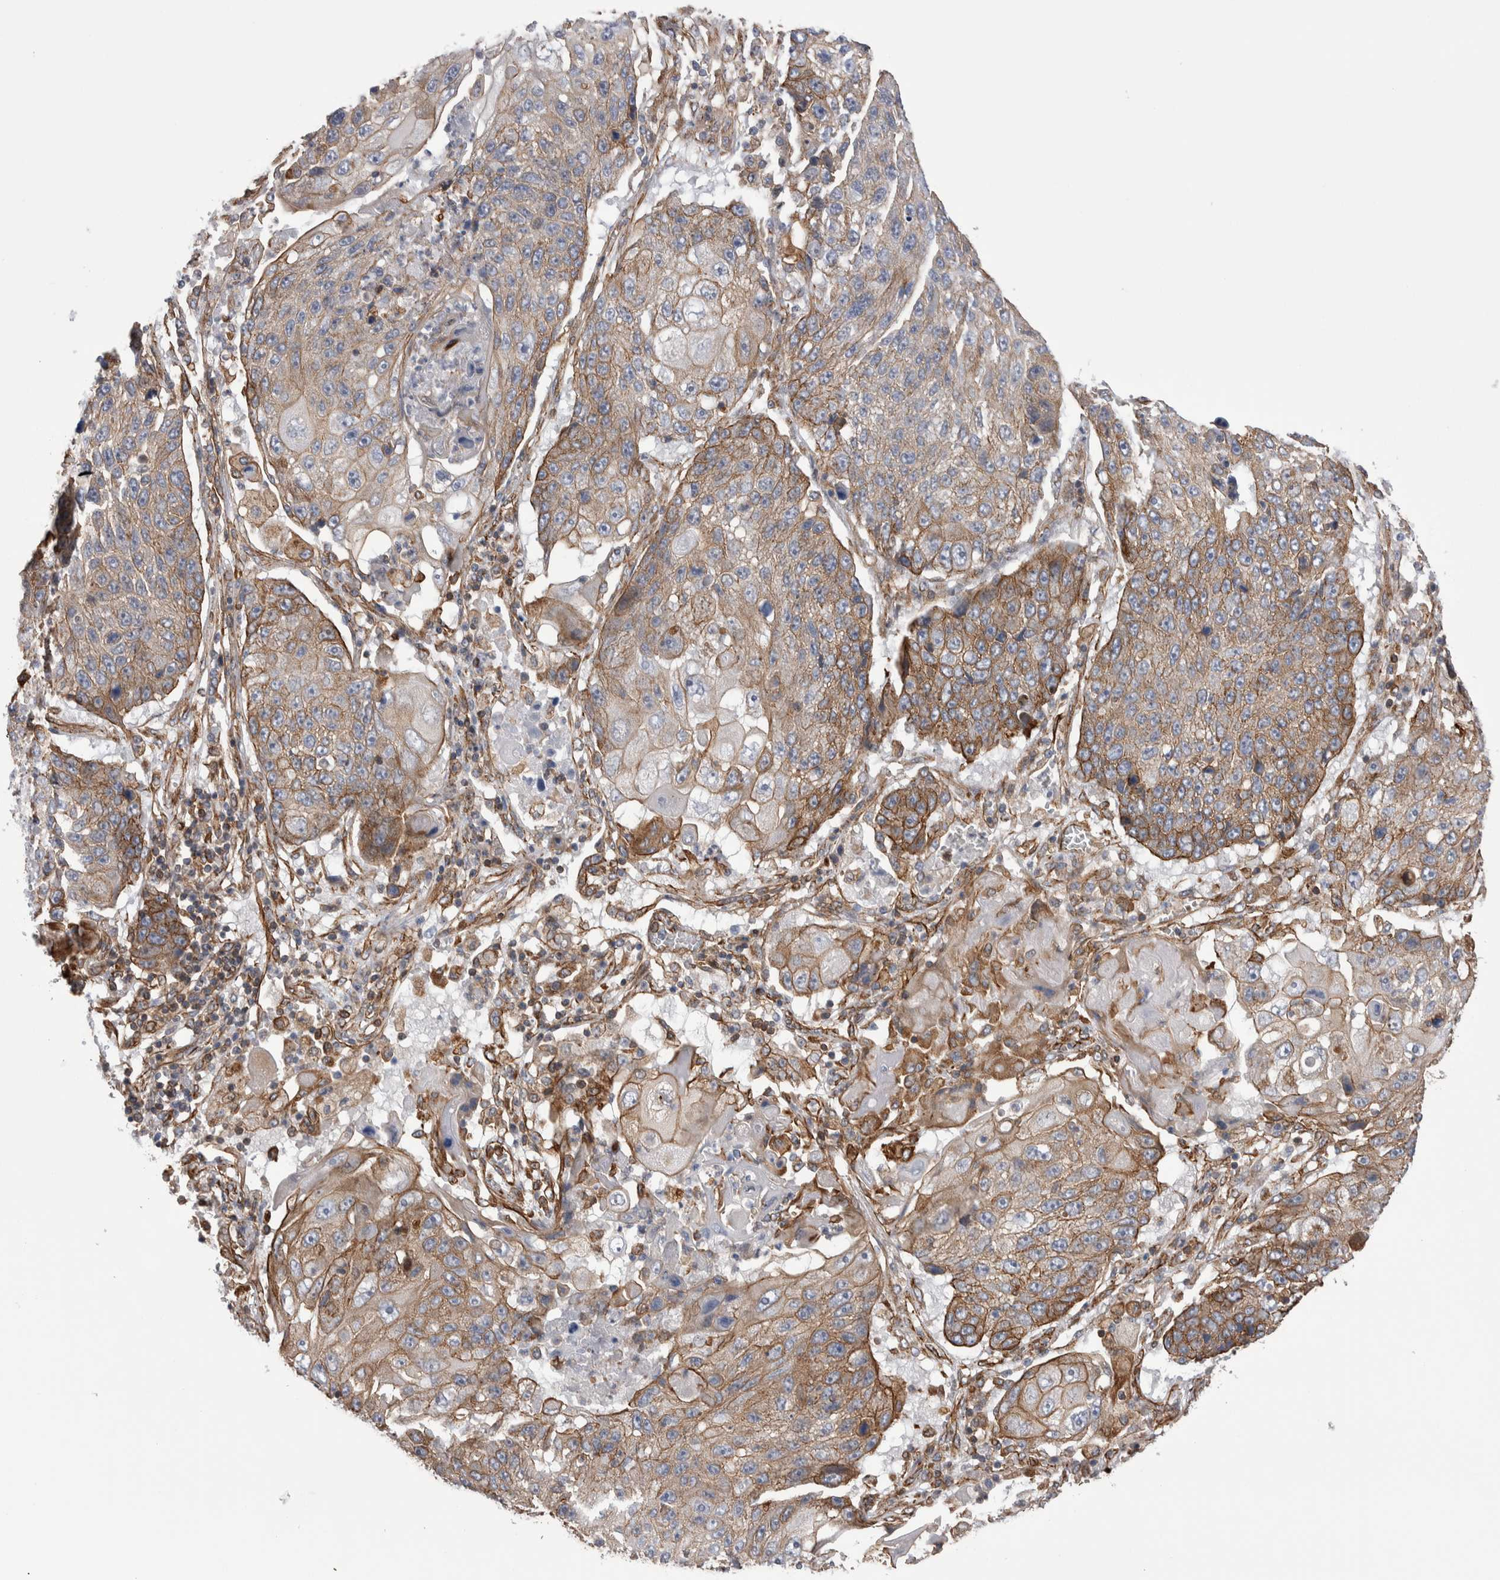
{"staining": {"intensity": "moderate", "quantity": ">75%", "location": "cytoplasmic/membranous"}, "tissue": "lung cancer", "cell_type": "Tumor cells", "image_type": "cancer", "snomed": [{"axis": "morphology", "description": "Squamous cell carcinoma, NOS"}, {"axis": "topography", "description": "Lung"}], "caption": "This image demonstrates squamous cell carcinoma (lung) stained with IHC to label a protein in brown. The cytoplasmic/membranous of tumor cells show moderate positivity for the protein. Nuclei are counter-stained blue.", "gene": "KIF12", "patient": {"sex": "male", "age": 61}}